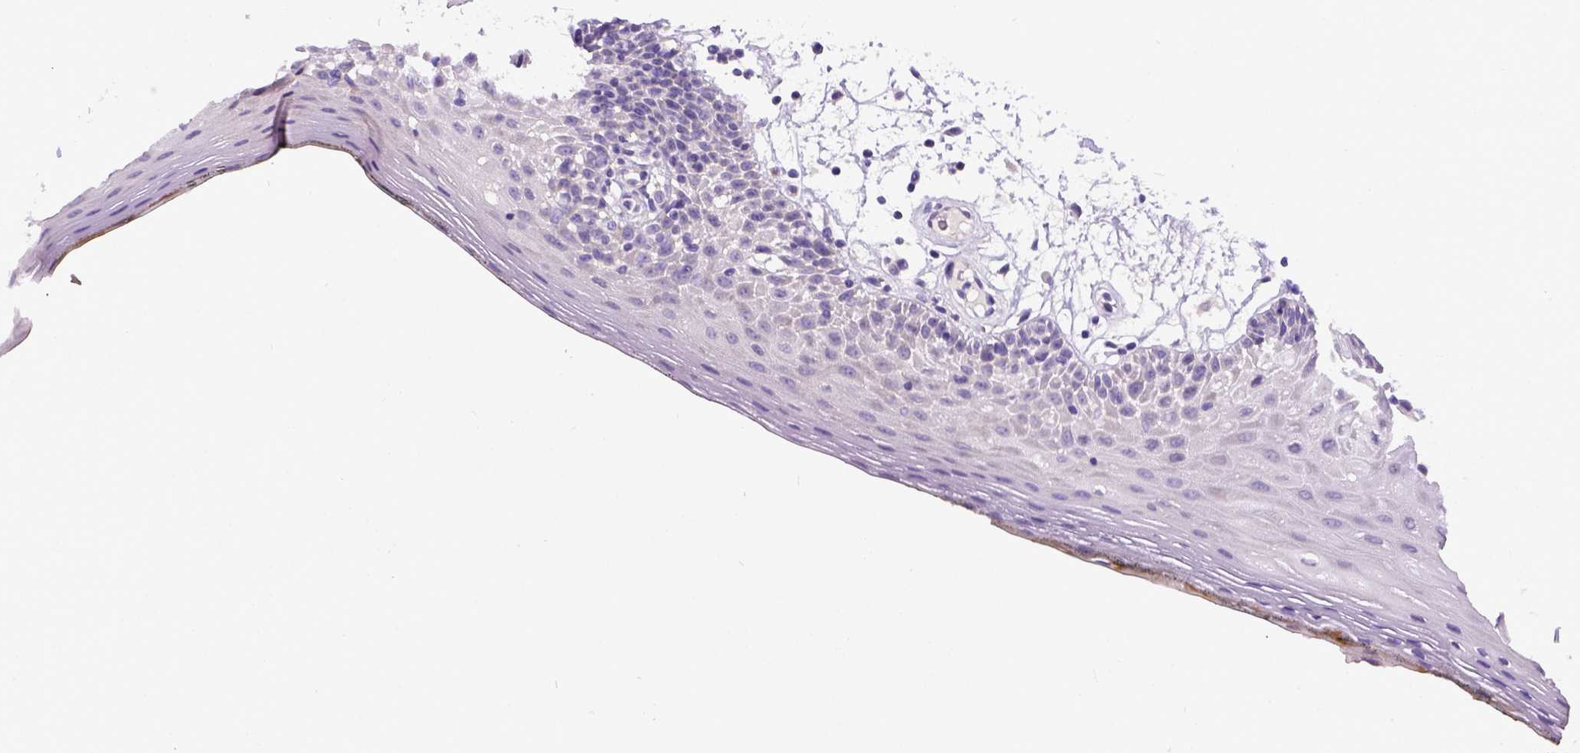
{"staining": {"intensity": "negative", "quantity": "none", "location": "none"}, "tissue": "oral mucosa", "cell_type": "Squamous epithelial cells", "image_type": "normal", "snomed": [{"axis": "morphology", "description": "Normal tissue, NOS"}, {"axis": "morphology", "description": "Squamous cell carcinoma, NOS"}, {"axis": "topography", "description": "Oral tissue"}, {"axis": "topography", "description": "Head-Neck"}], "caption": "Photomicrograph shows no protein expression in squamous epithelial cells of benign oral mucosa. (DAB (3,3'-diaminobenzidine) immunohistochemistry (IHC) visualized using brightfield microscopy, high magnification).", "gene": "NEK5", "patient": {"sex": "male", "age": 52}}